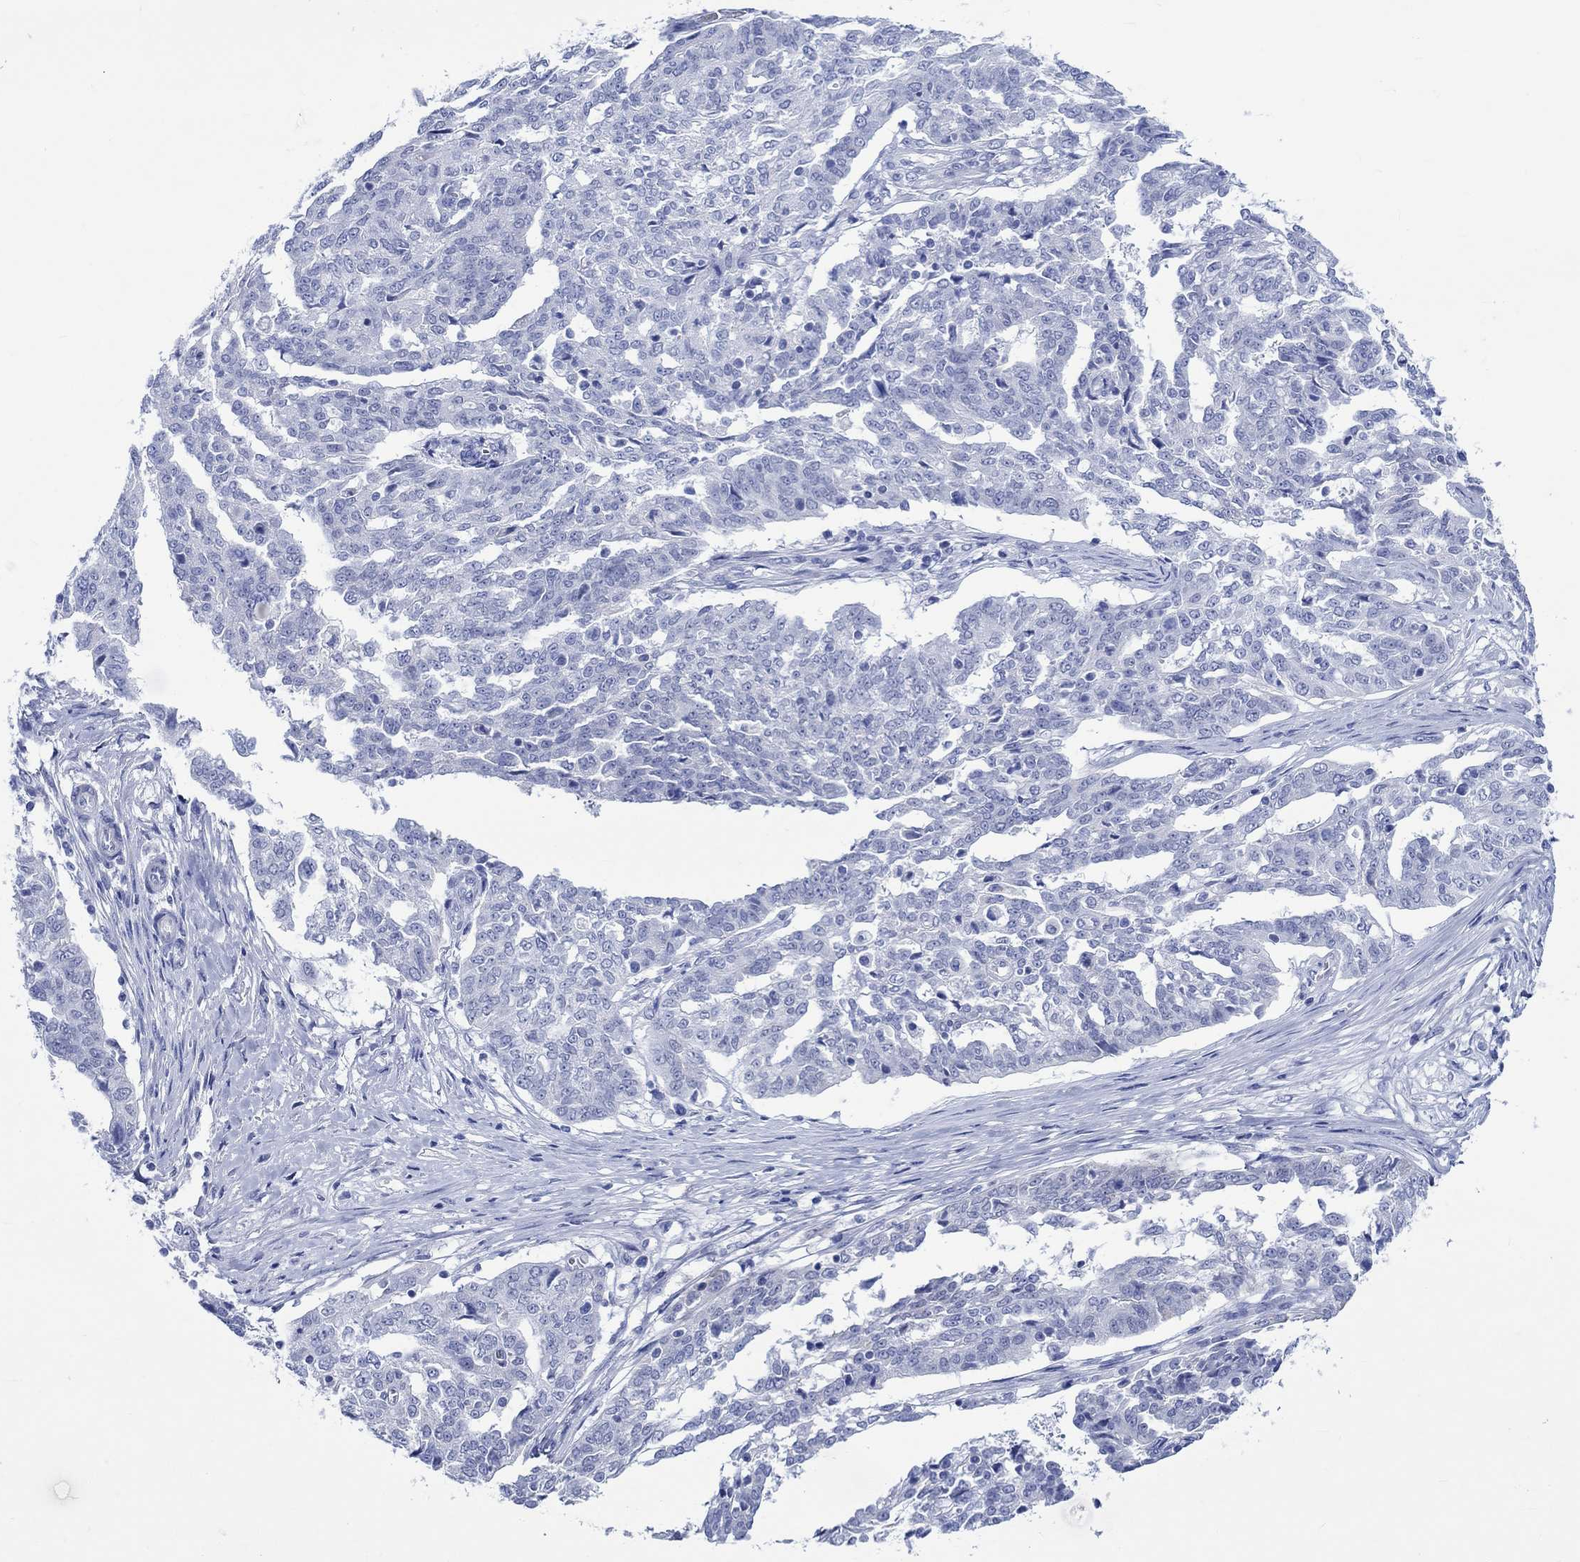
{"staining": {"intensity": "negative", "quantity": "none", "location": "none"}, "tissue": "ovarian cancer", "cell_type": "Tumor cells", "image_type": "cancer", "snomed": [{"axis": "morphology", "description": "Cystadenocarcinoma, serous, NOS"}, {"axis": "topography", "description": "Ovary"}], "caption": "This is an immunohistochemistry micrograph of human ovarian serous cystadenocarcinoma. There is no staining in tumor cells.", "gene": "KLHL33", "patient": {"sex": "female", "age": 67}}